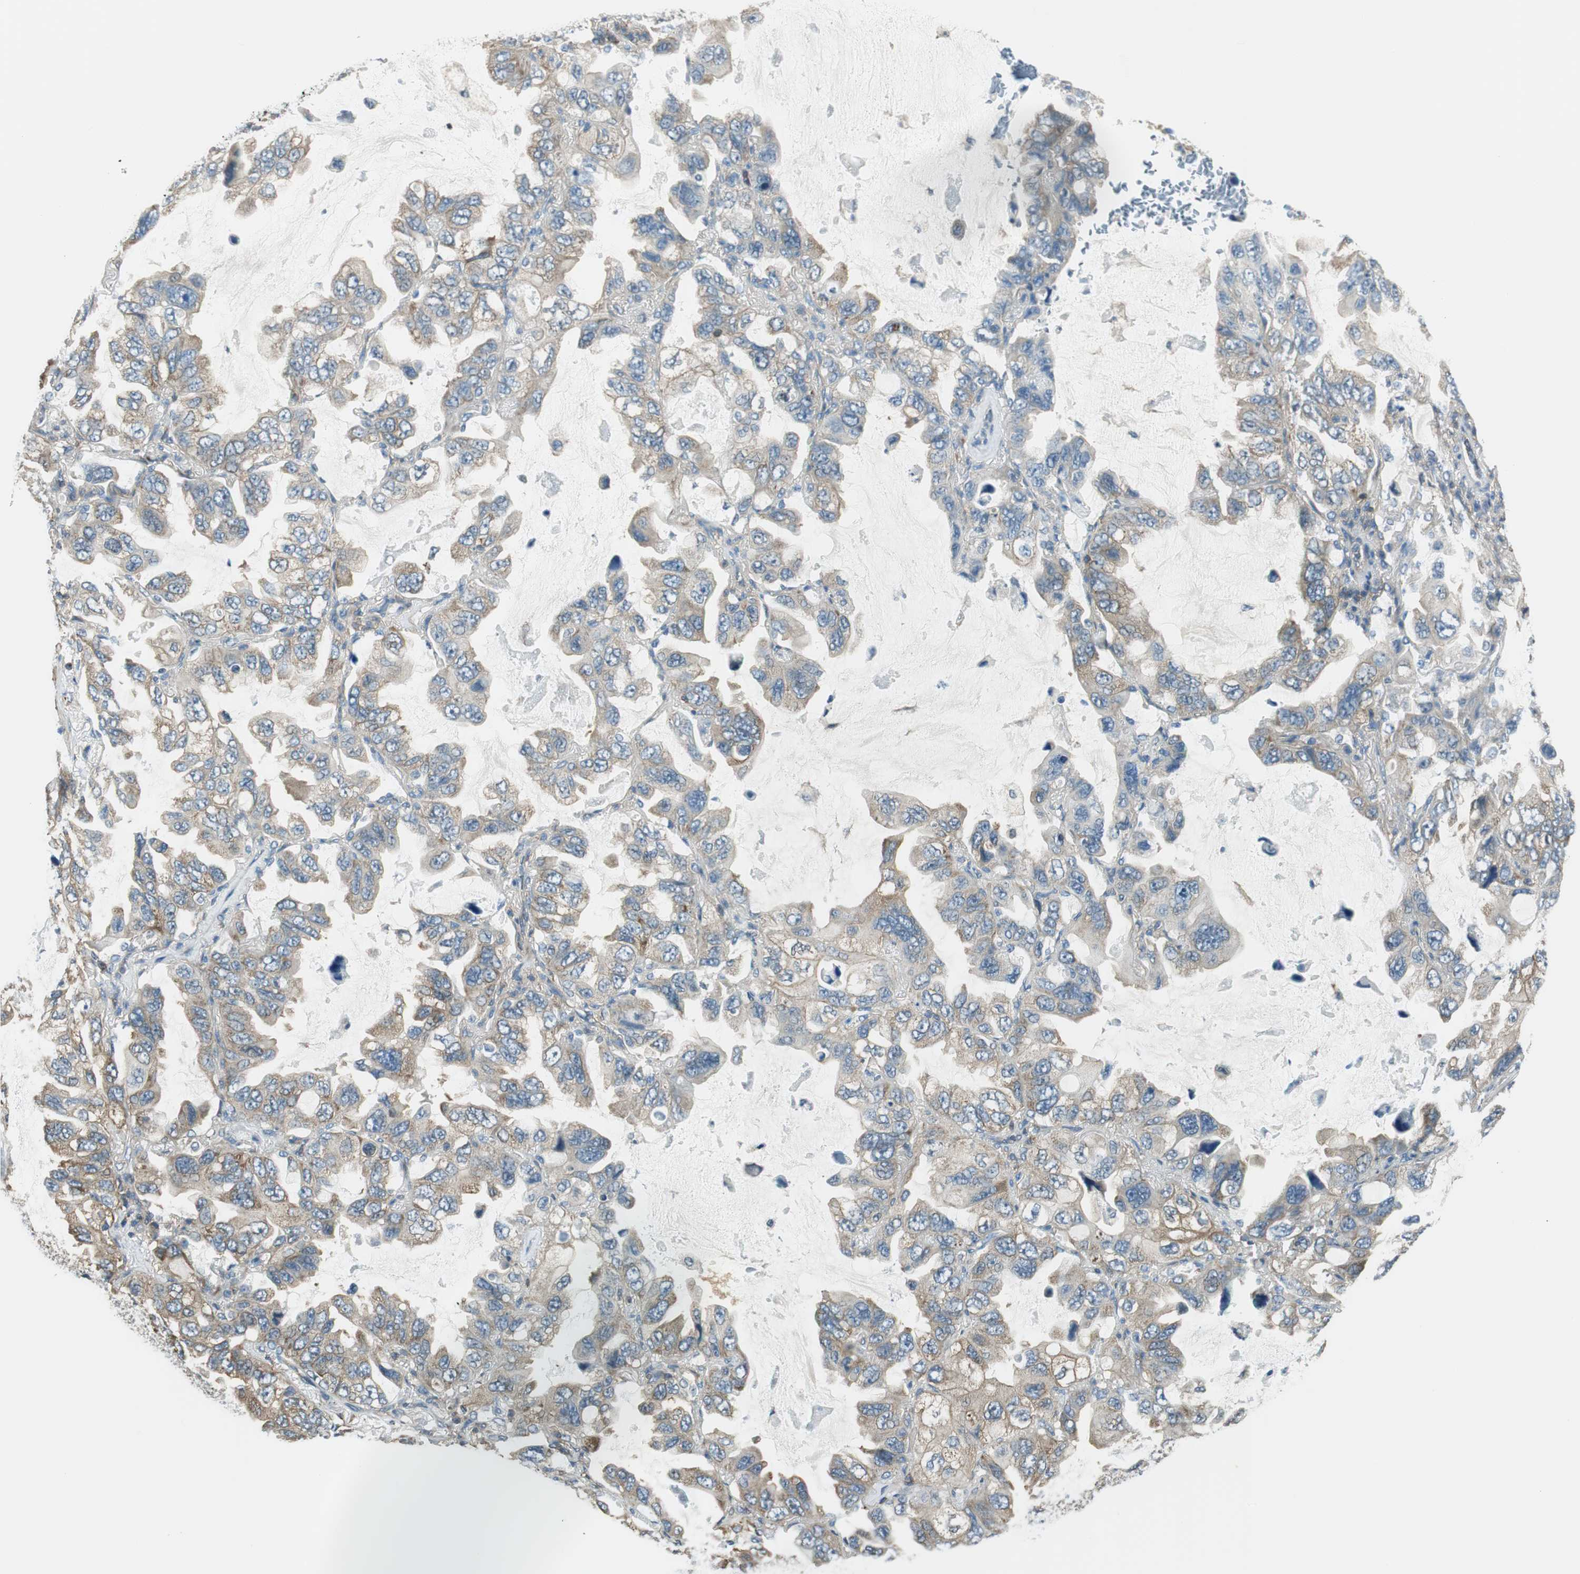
{"staining": {"intensity": "moderate", "quantity": ">75%", "location": "cytoplasmic/membranous"}, "tissue": "lung cancer", "cell_type": "Tumor cells", "image_type": "cancer", "snomed": [{"axis": "morphology", "description": "Squamous cell carcinoma, NOS"}, {"axis": "topography", "description": "Lung"}], "caption": "A high-resolution photomicrograph shows immunohistochemistry staining of lung squamous cell carcinoma, which displays moderate cytoplasmic/membranous expression in about >75% of tumor cells. (brown staining indicates protein expression, while blue staining denotes nuclei).", "gene": "PI4K2B", "patient": {"sex": "female", "age": 73}}